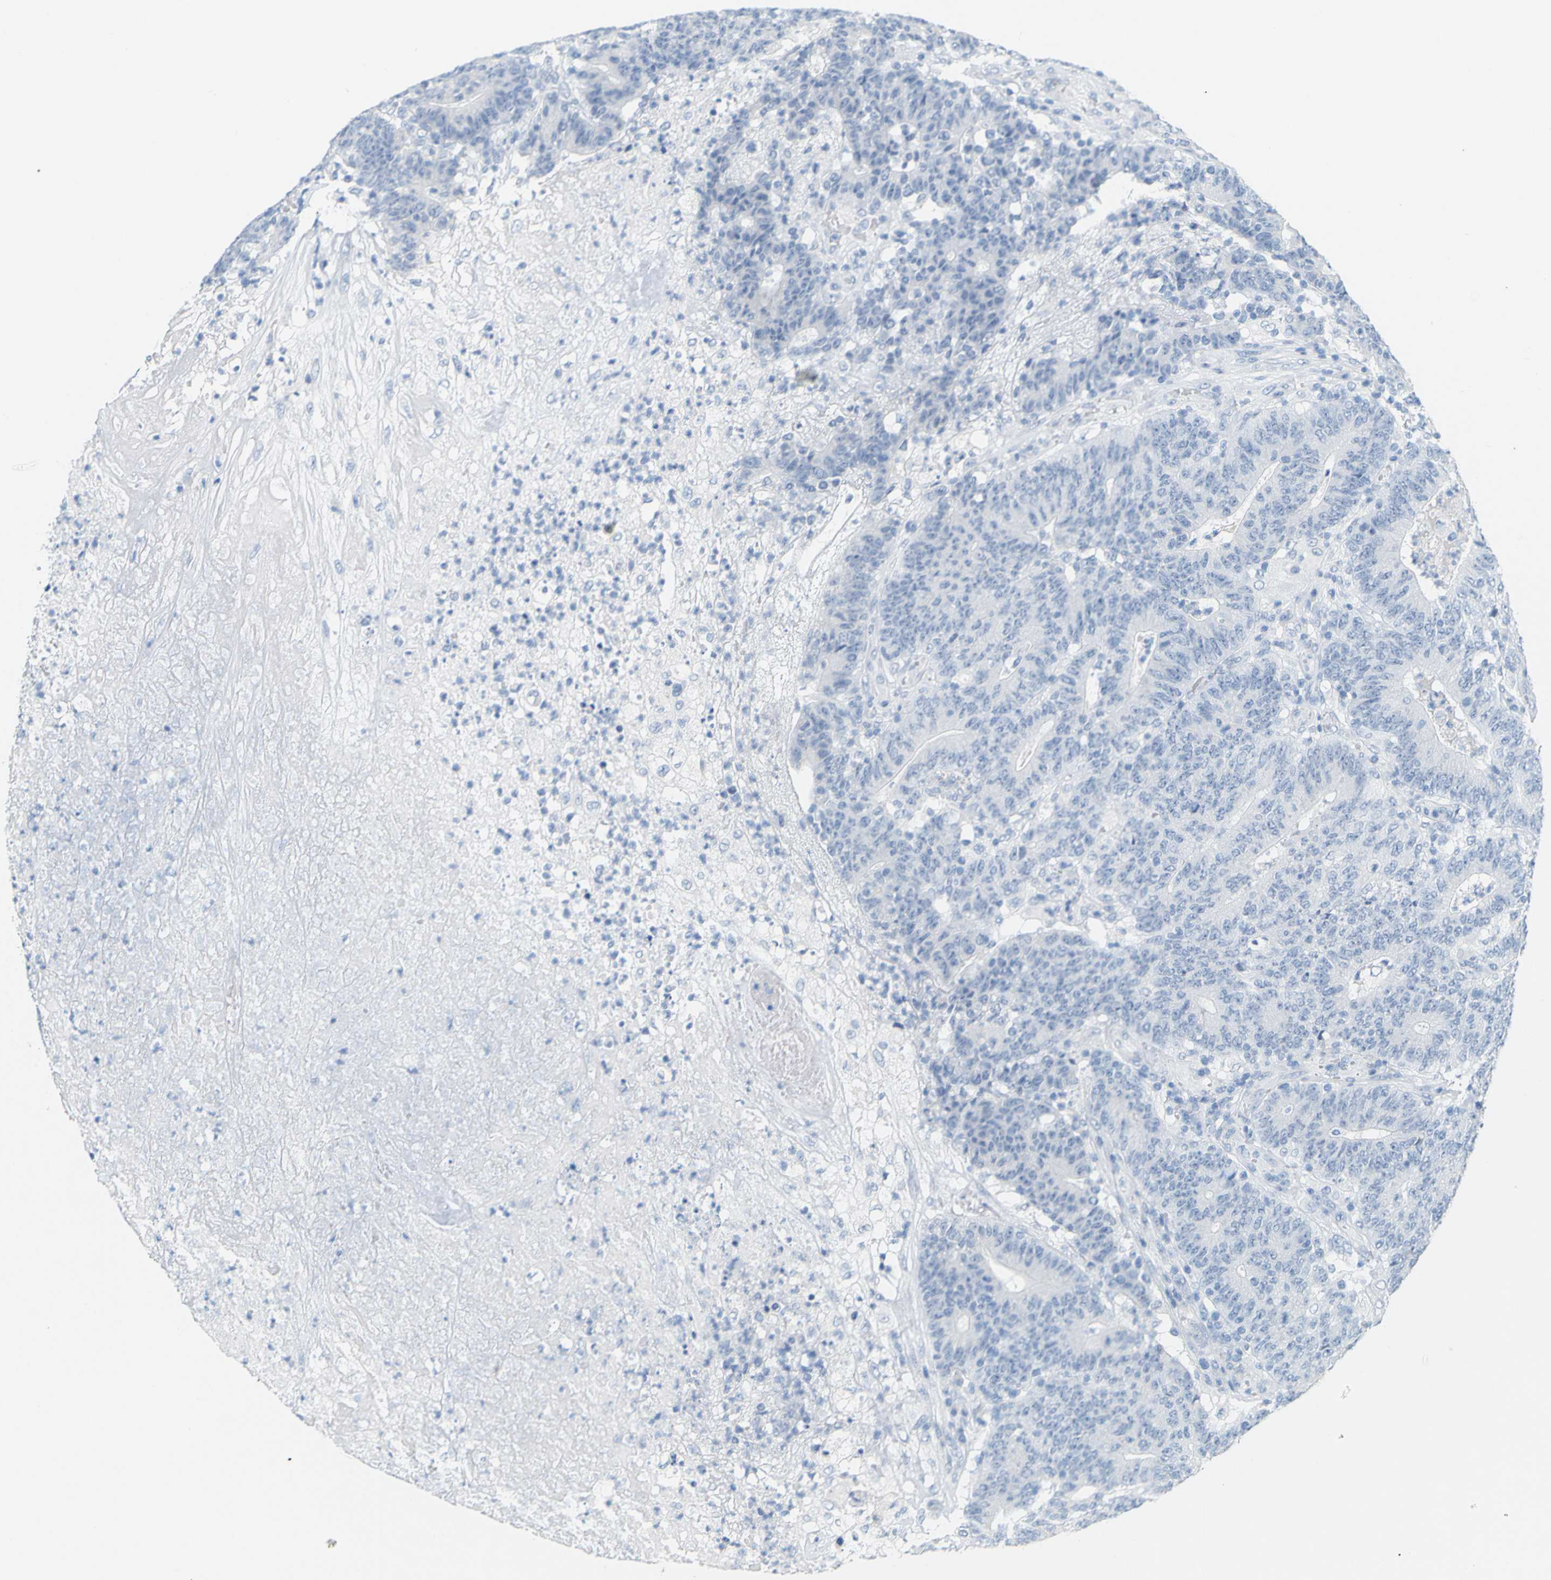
{"staining": {"intensity": "negative", "quantity": "none", "location": "none"}, "tissue": "colorectal cancer", "cell_type": "Tumor cells", "image_type": "cancer", "snomed": [{"axis": "morphology", "description": "Normal tissue, NOS"}, {"axis": "morphology", "description": "Adenocarcinoma, NOS"}, {"axis": "topography", "description": "Colon"}], "caption": "High magnification brightfield microscopy of adenocarcinoma (colorectal) stained with DAB (brown) and counterstained with hematoxylin (blue): tumor cells show no significant positivity. Brightfield microscopy of immunohistochemistry (IHC) stained with DAB (3,3'-diaminobenzidine) (brown) and hematoxylin (blue), captured at high magnification.", "gene": "OPN1SW", "patient": {"sex": "female", "age": 75}}